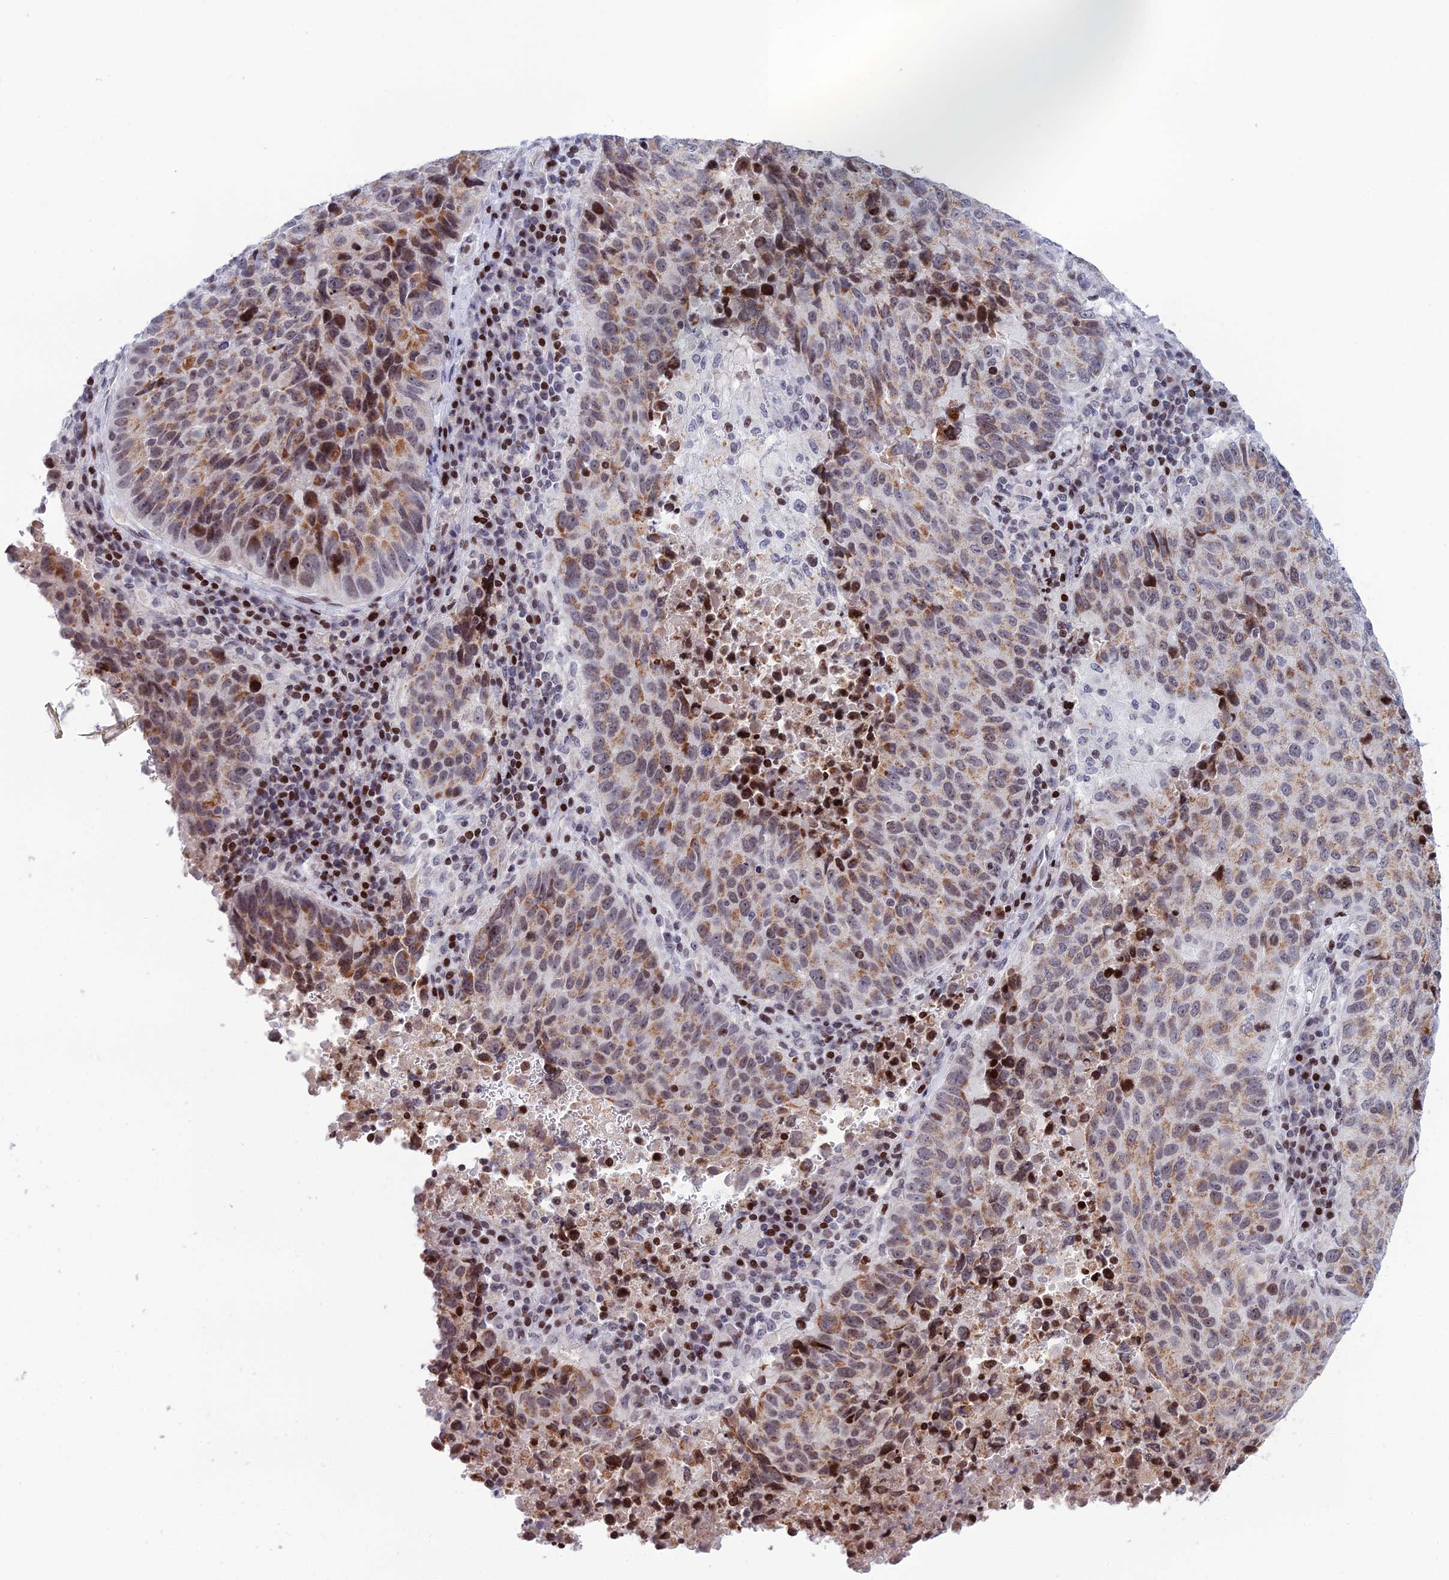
{"staining": {"intensity": "moderate", "quantity": ">75%", "location": "cytoplasmic/membranous,nuclear"}, "tissue": "lung cancer", "cell_type": "Tumor cells", "image_type": "cancer", "snomed": [{"axis": "morphology", "description": "Squamous cell carcinoma, NOS"}, {"axis": "topography", "description": "Lung"}], "caption": "IHC micrograph of human squamous cell carcinoma (lung) stained for a protein (brown), which demonstrates medium levels of moderate cytoplasmic/membranous and nuclear staining in approximately >75% of tumor cells.", "gene": "AFF3", "patient": {"sex": "male", "age": 73}}